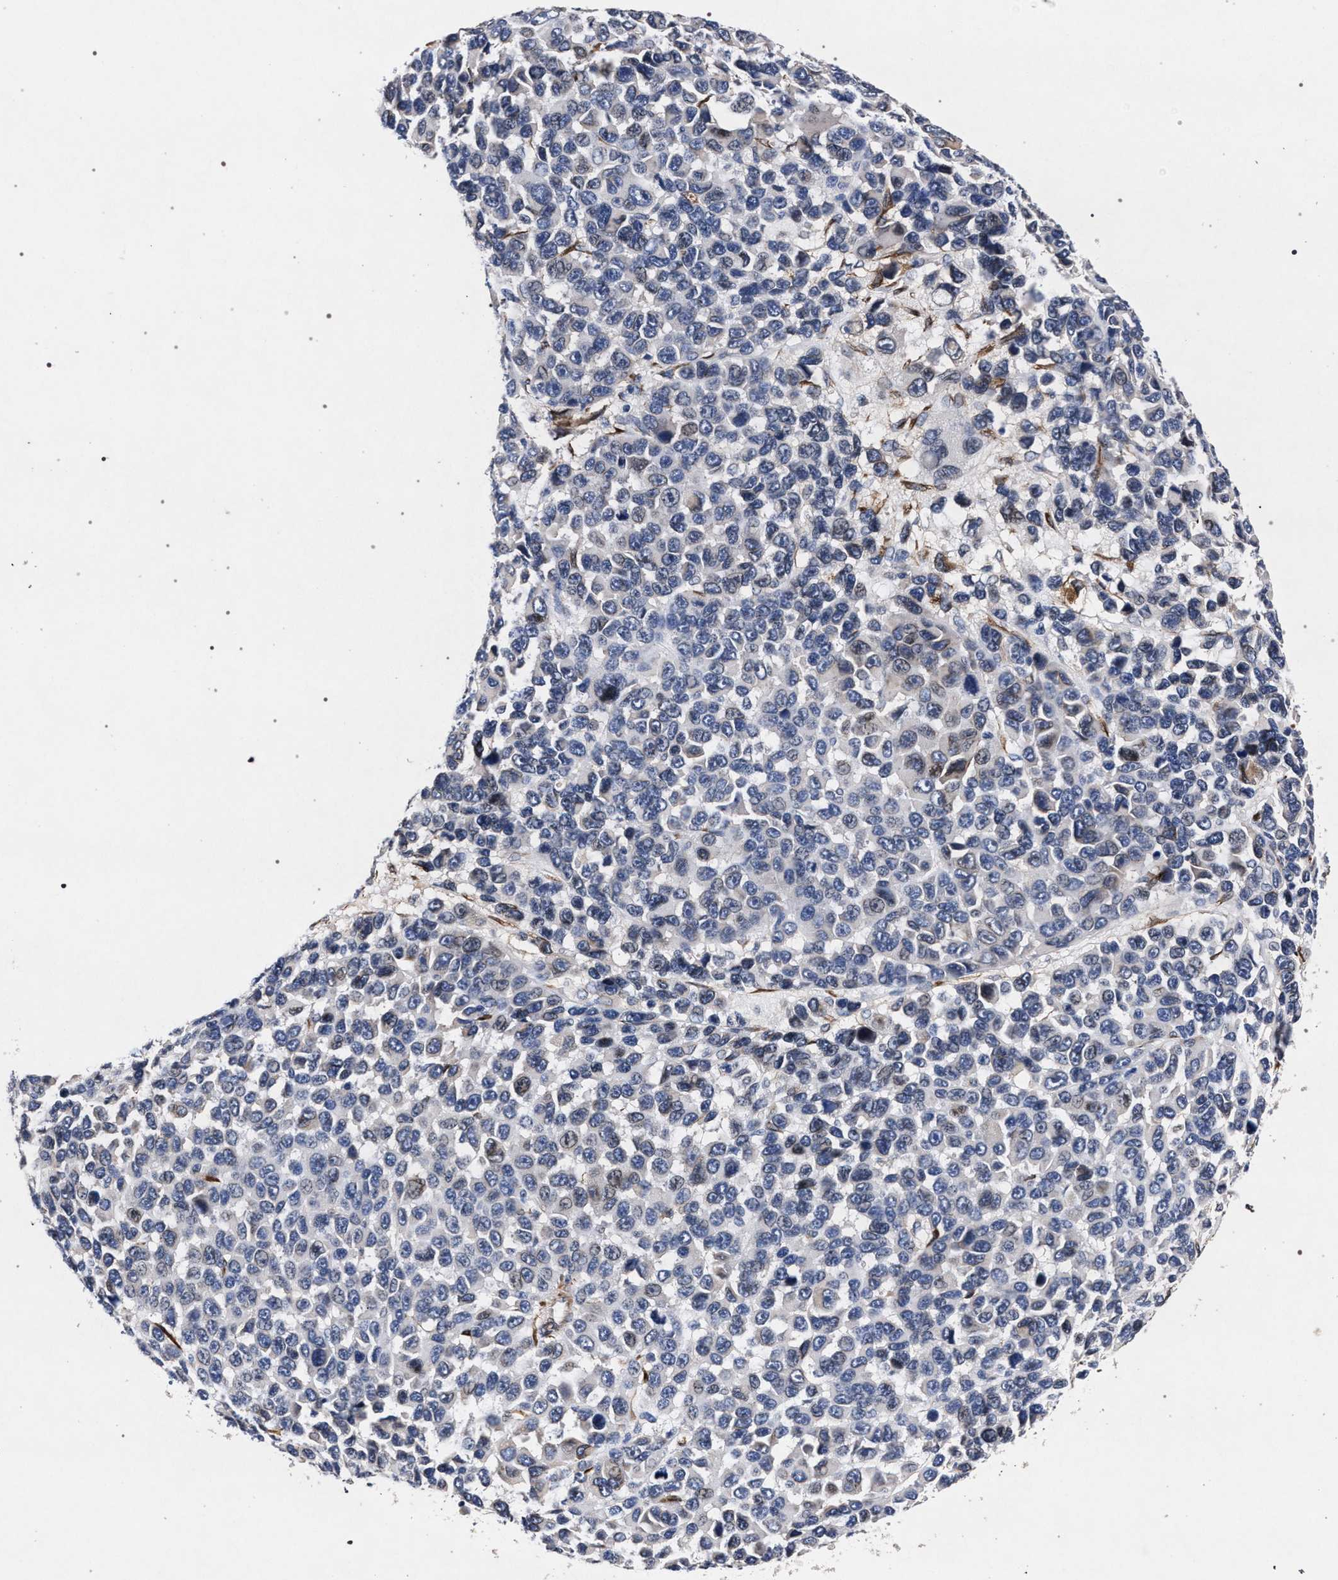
{"staining": {"intensity": "negative", "quantity": "none", "location": "none"}, "tissue": "melanoma", "cell_type": "Tumor cells", "image_type": "cancer", "snomed": [{"axis": "morphology", "description": "Malignant melanoma, NOS"}, {"axis": "topography", "description": "Skin"}], "caption": "This micrograph is of malignant melanoma stained with immunohistochemistry to label a protein in brown with the nuclei are counter-stained blue. There is no staining in tumor cells.", "gene": "NEK7", "patient": {"sex": "male", "age": 53}}